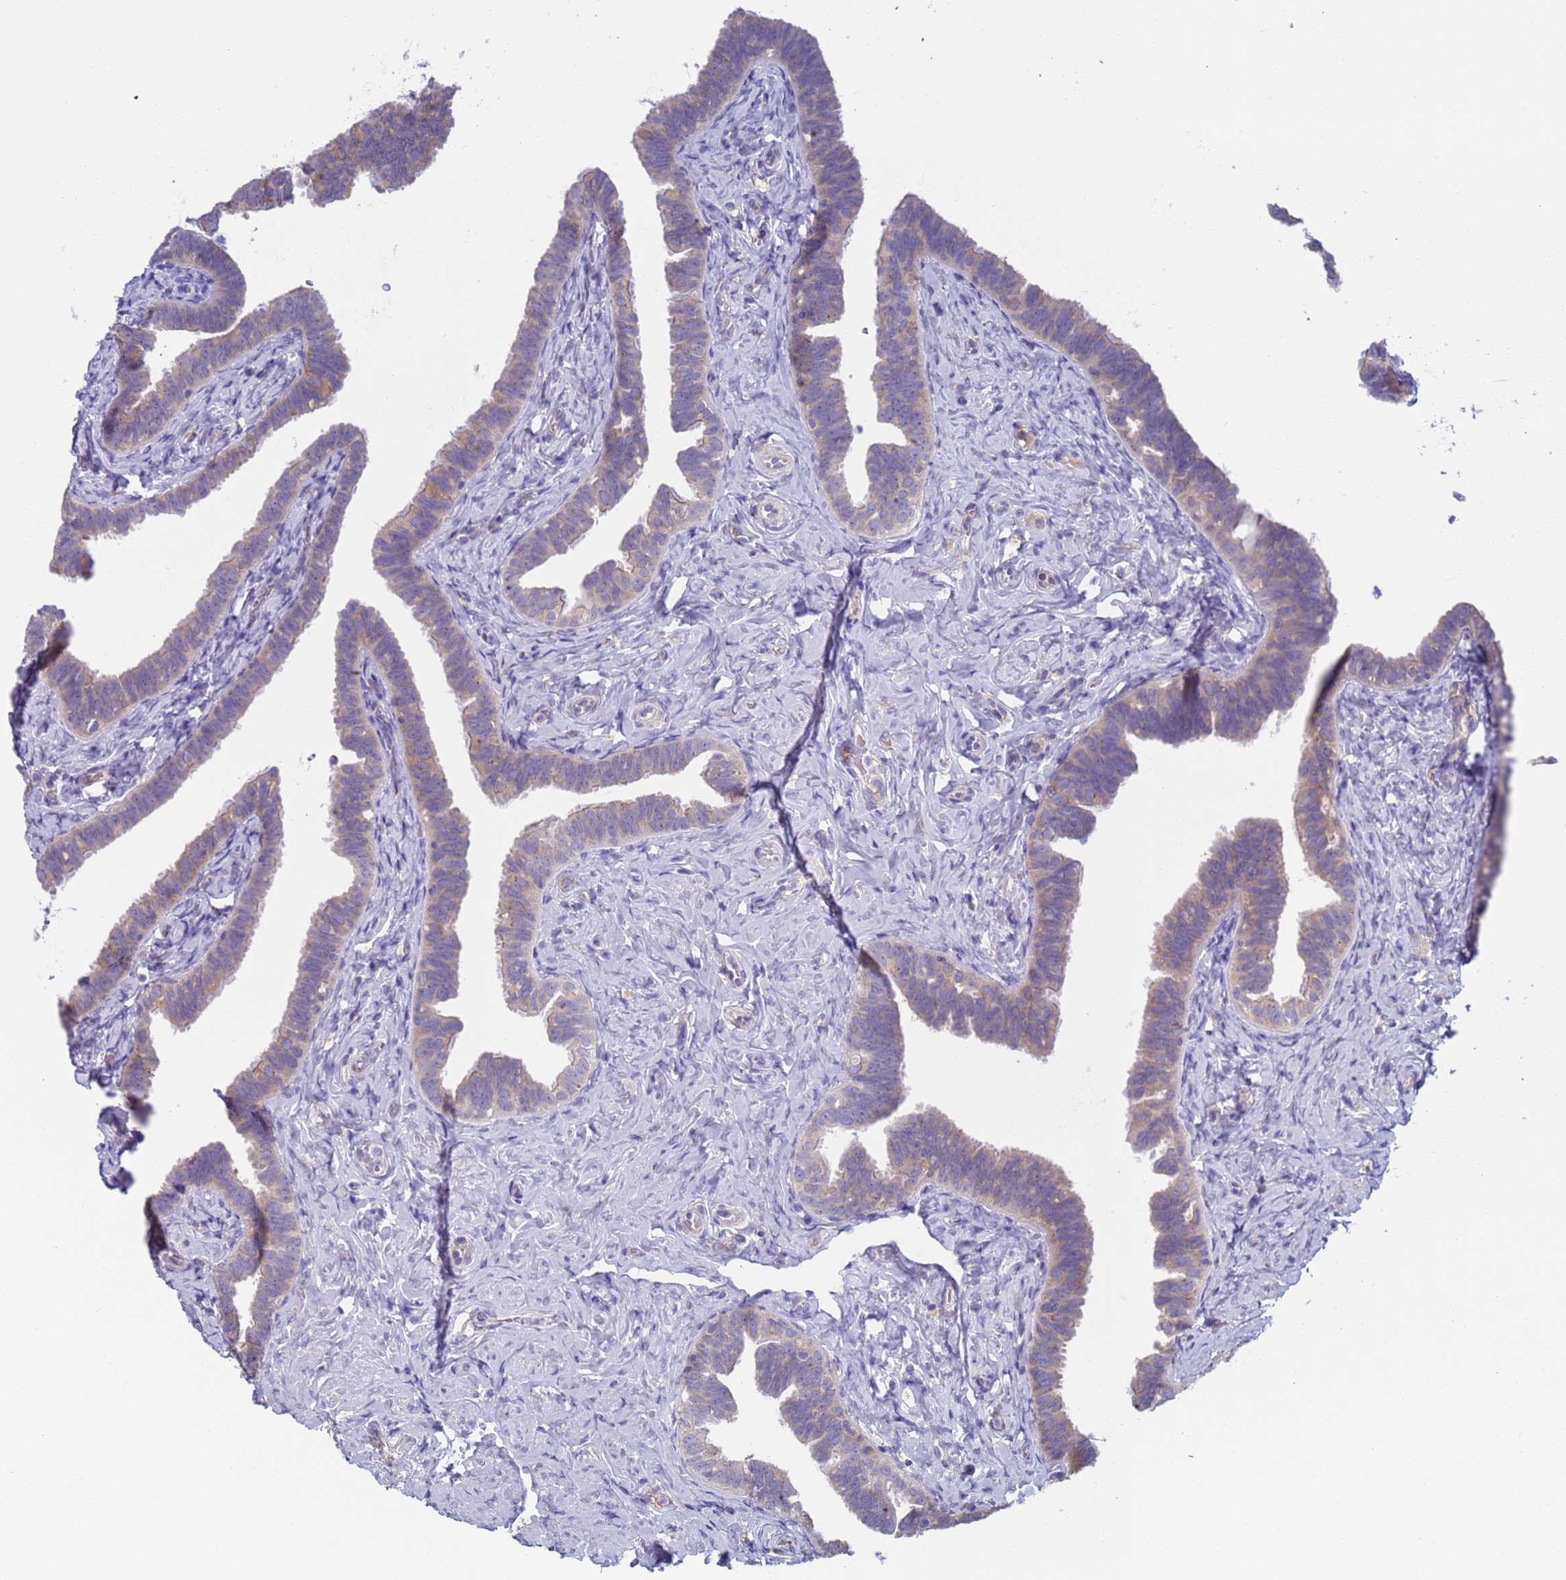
{"staining": {"intensity": "weak", "quantity": "<25%", "location": "cytoplasmic/membranous"}, "tissue": "fallopian tube", "cell_type": "Glandular cells", "image_type": "normal", "snomed": [{"axis": "morphology", "description": "Normal tissue, NOS"}, {"axis": "topography", "description": "Fallopian tube"}], "caption": "Immunohistochemical staining of unremarkable fallopian tube exhibits no significant staining in glandular cells. (Stains: DAB (3,3'-diaminobenzidine) immunohistochemistry (IHC) with hematoxylin counter stain, Microscopy: brightfield microscopy at high magnification).", "gene": "PET117", "patient": {"sex": "female", "age": 39}}